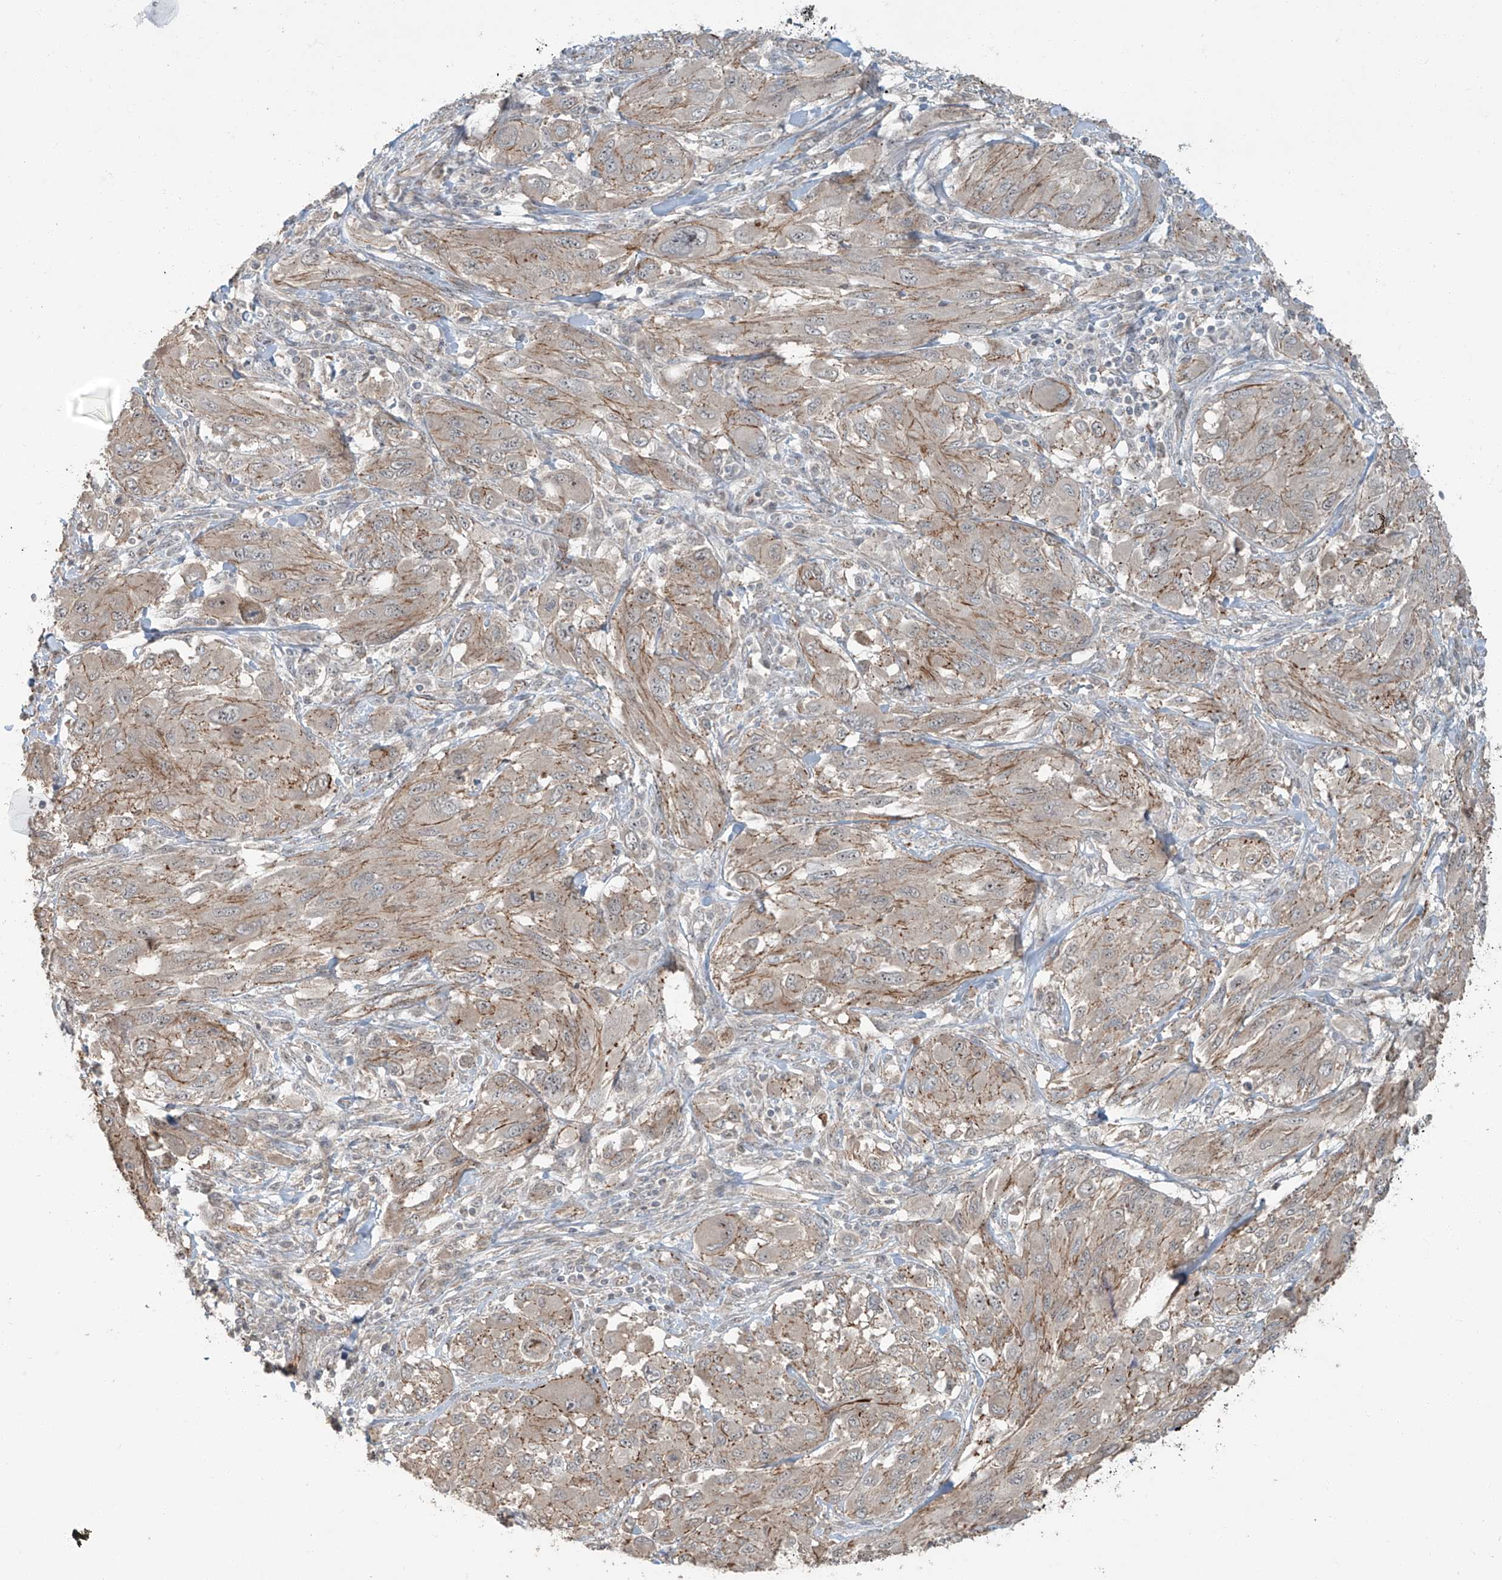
{"staining": {"intensity": "weak", "quantity": ">75%", "location": "cytoplasmic/membranous"}, "tissue": "melanoma", "cell_type": "Tumor cells", "image_type": "cancer", "snomed": [{"axis": "morphology", "description": "Malignant melanoma, NOS"}, {"axis": "topography", "description": "Skin"}], "caption": "Brown immunohistochemical staining in human melanoma shows weak cytoplasmic/membranous expression in about >75% of tumor cells. Immunohistochemistry (ihc) stains the protein of interest in brown and the nuclei are stained blue.", "gene": "ZNF16", "patient": {"sex": "female", "age": 91}}